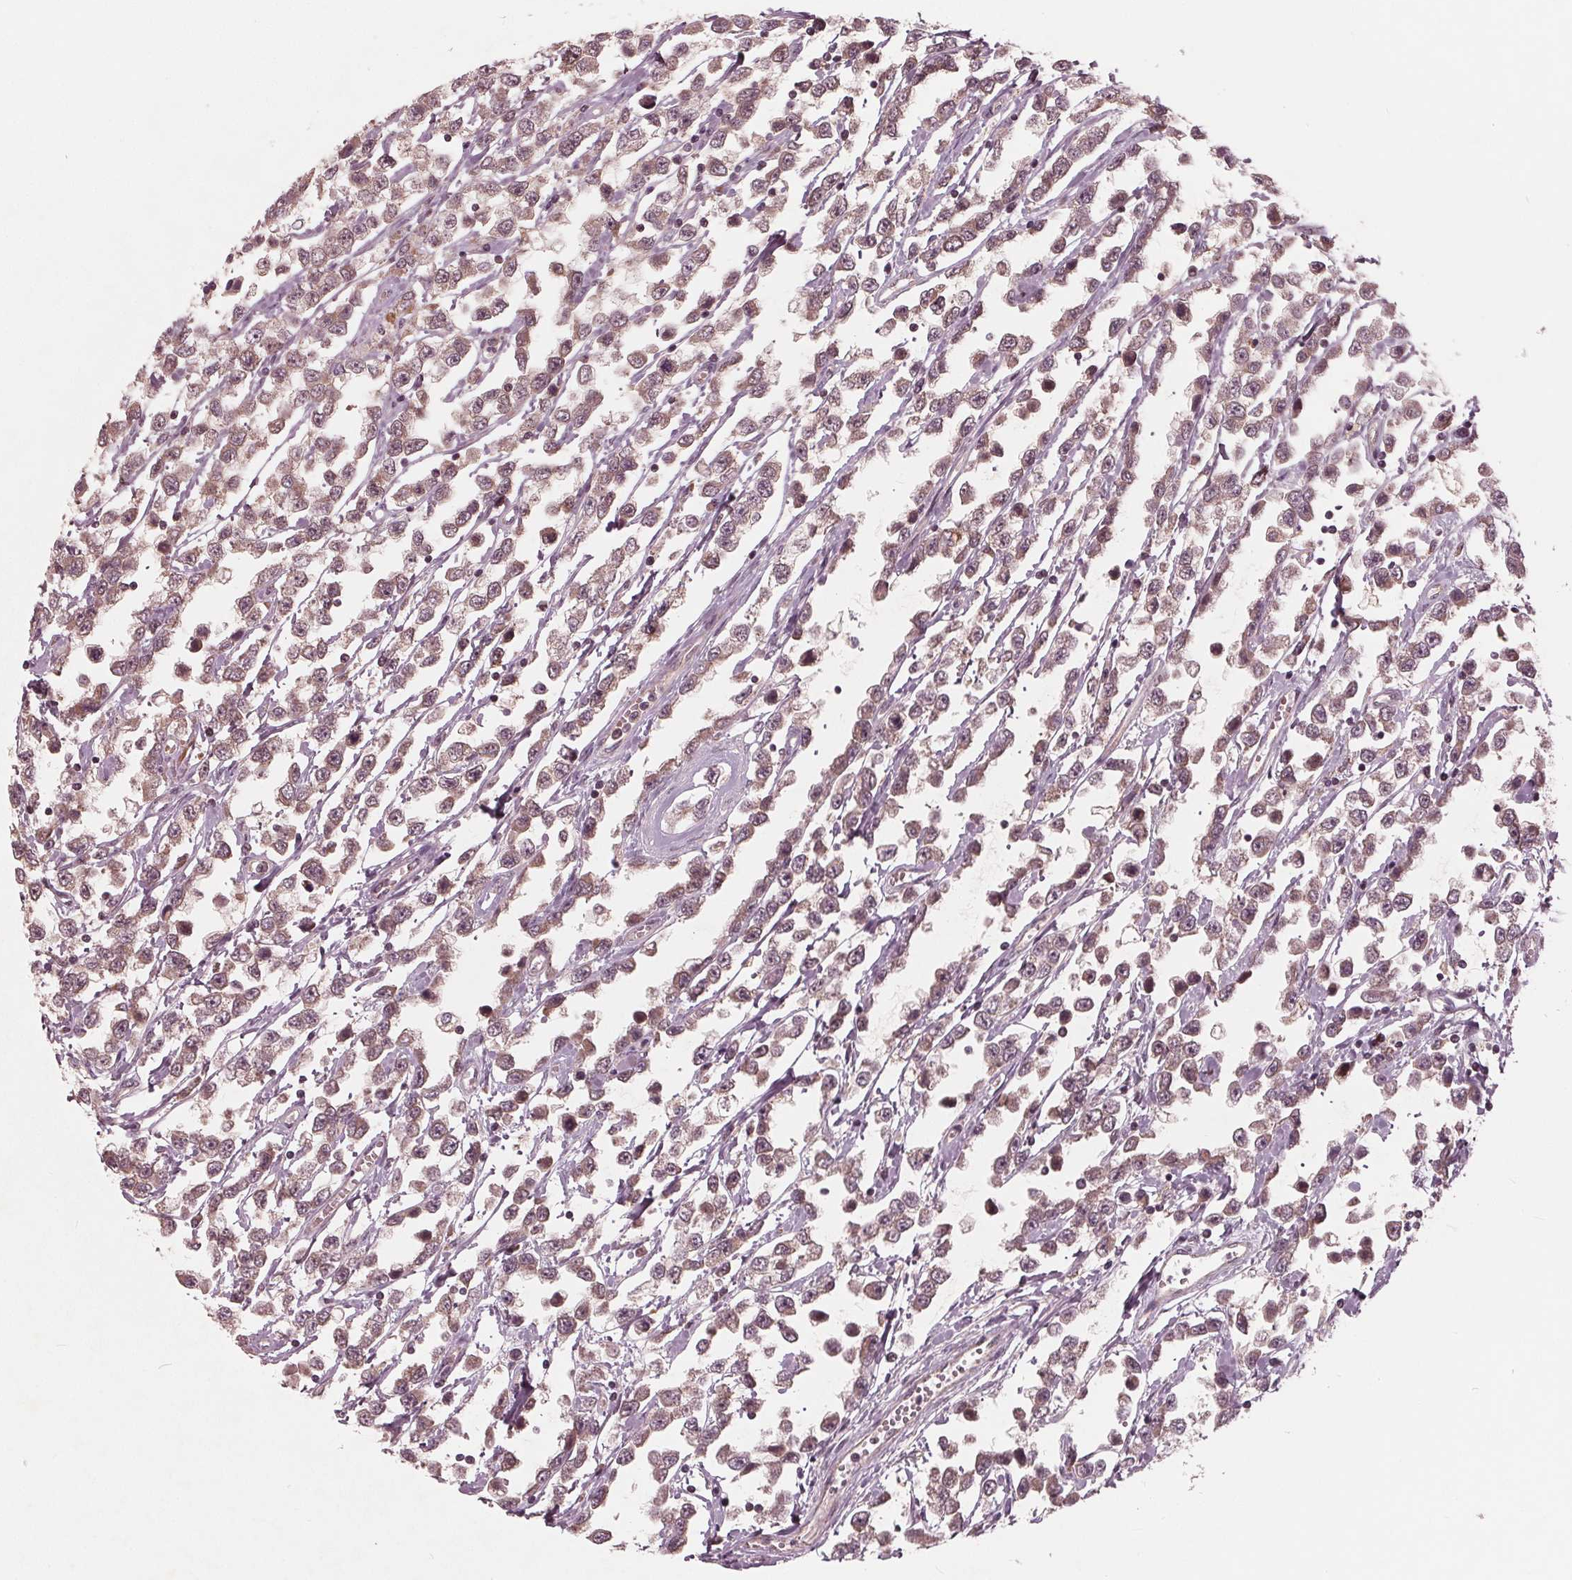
{"staining": {"intensity": "weak", "quantity": ">75%", "location": "cytoplasmic/membranous"}, "tissue": "testis cancer", "cell_type": "Tumor cells", "image_type": "cancer", "snomed": [{"axis": "morphology", "description": "Seminoma, NOS"}, {"axis": "topography", "description": "Testis"}], "caption": "DAB immunohistochemical staining of testis cancer demonstrates weak cytoplasmic/membranous protein positivity in approximately >75% of tumor cells.", "gene": "UBALD1", "patient": {"sex": "male", "age": 34}}